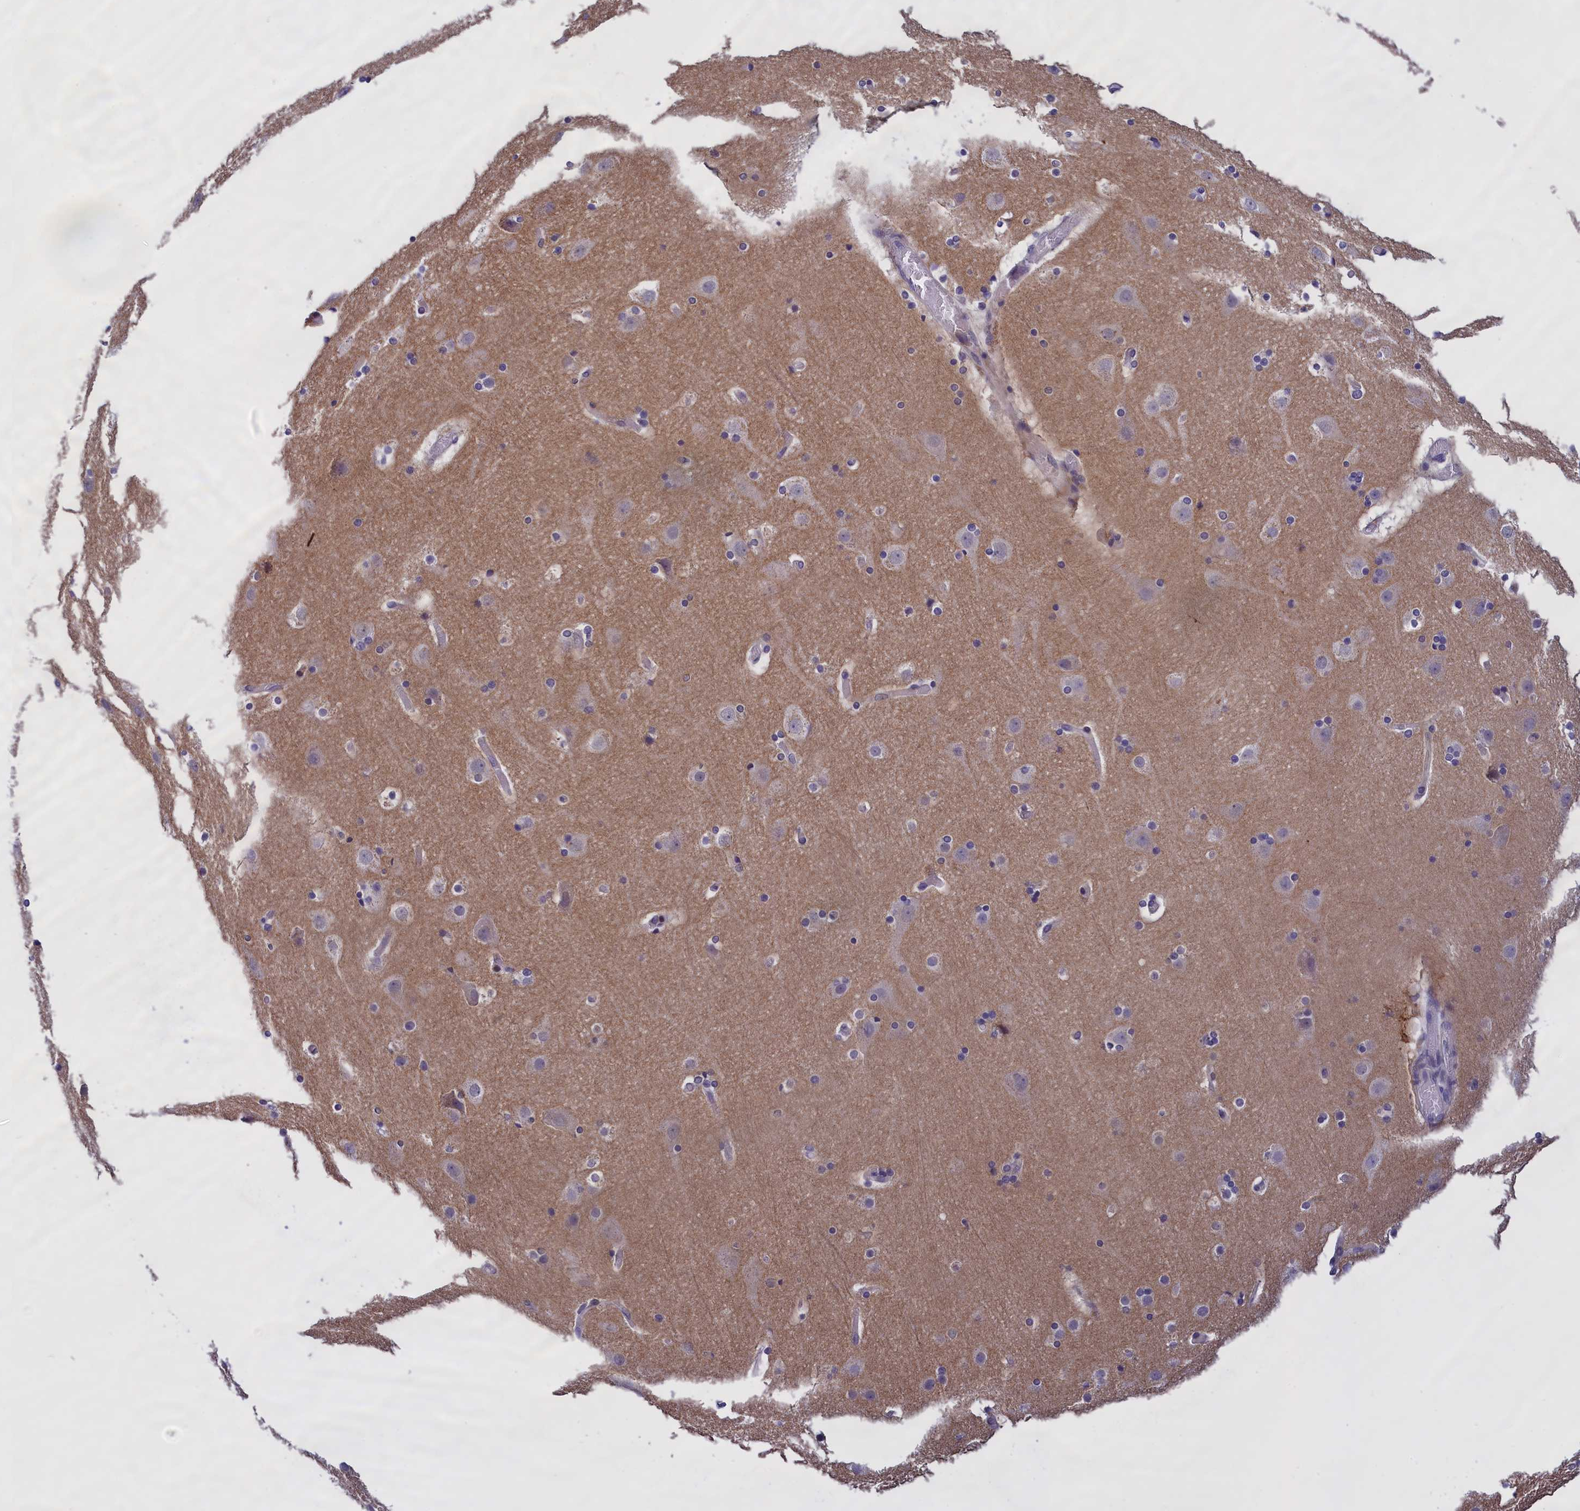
{"staining": {"intensity": "negative", "quantity": "none", "location": "none"}, "tissue": "cerebral cortex", "cell_type": "Endothelial cells", "image_type": "normal", "snomed": [{"axis": "morphology", "description": "Normal tissue, NOS"}, {"axis": "topography", "description": "Cerebral cortex"}], "caption": "IHC photomicrograph of unremarkable cerebral cortex stained for a protein (brown), which reveals no expression in endothelial cells. (DAB (3,3'-diaminobenzidine) IHC visualized using brightfield microscopy, high magnification).", "gene": "IGFALS", "patient": {"sex": "male", "age": 57}}